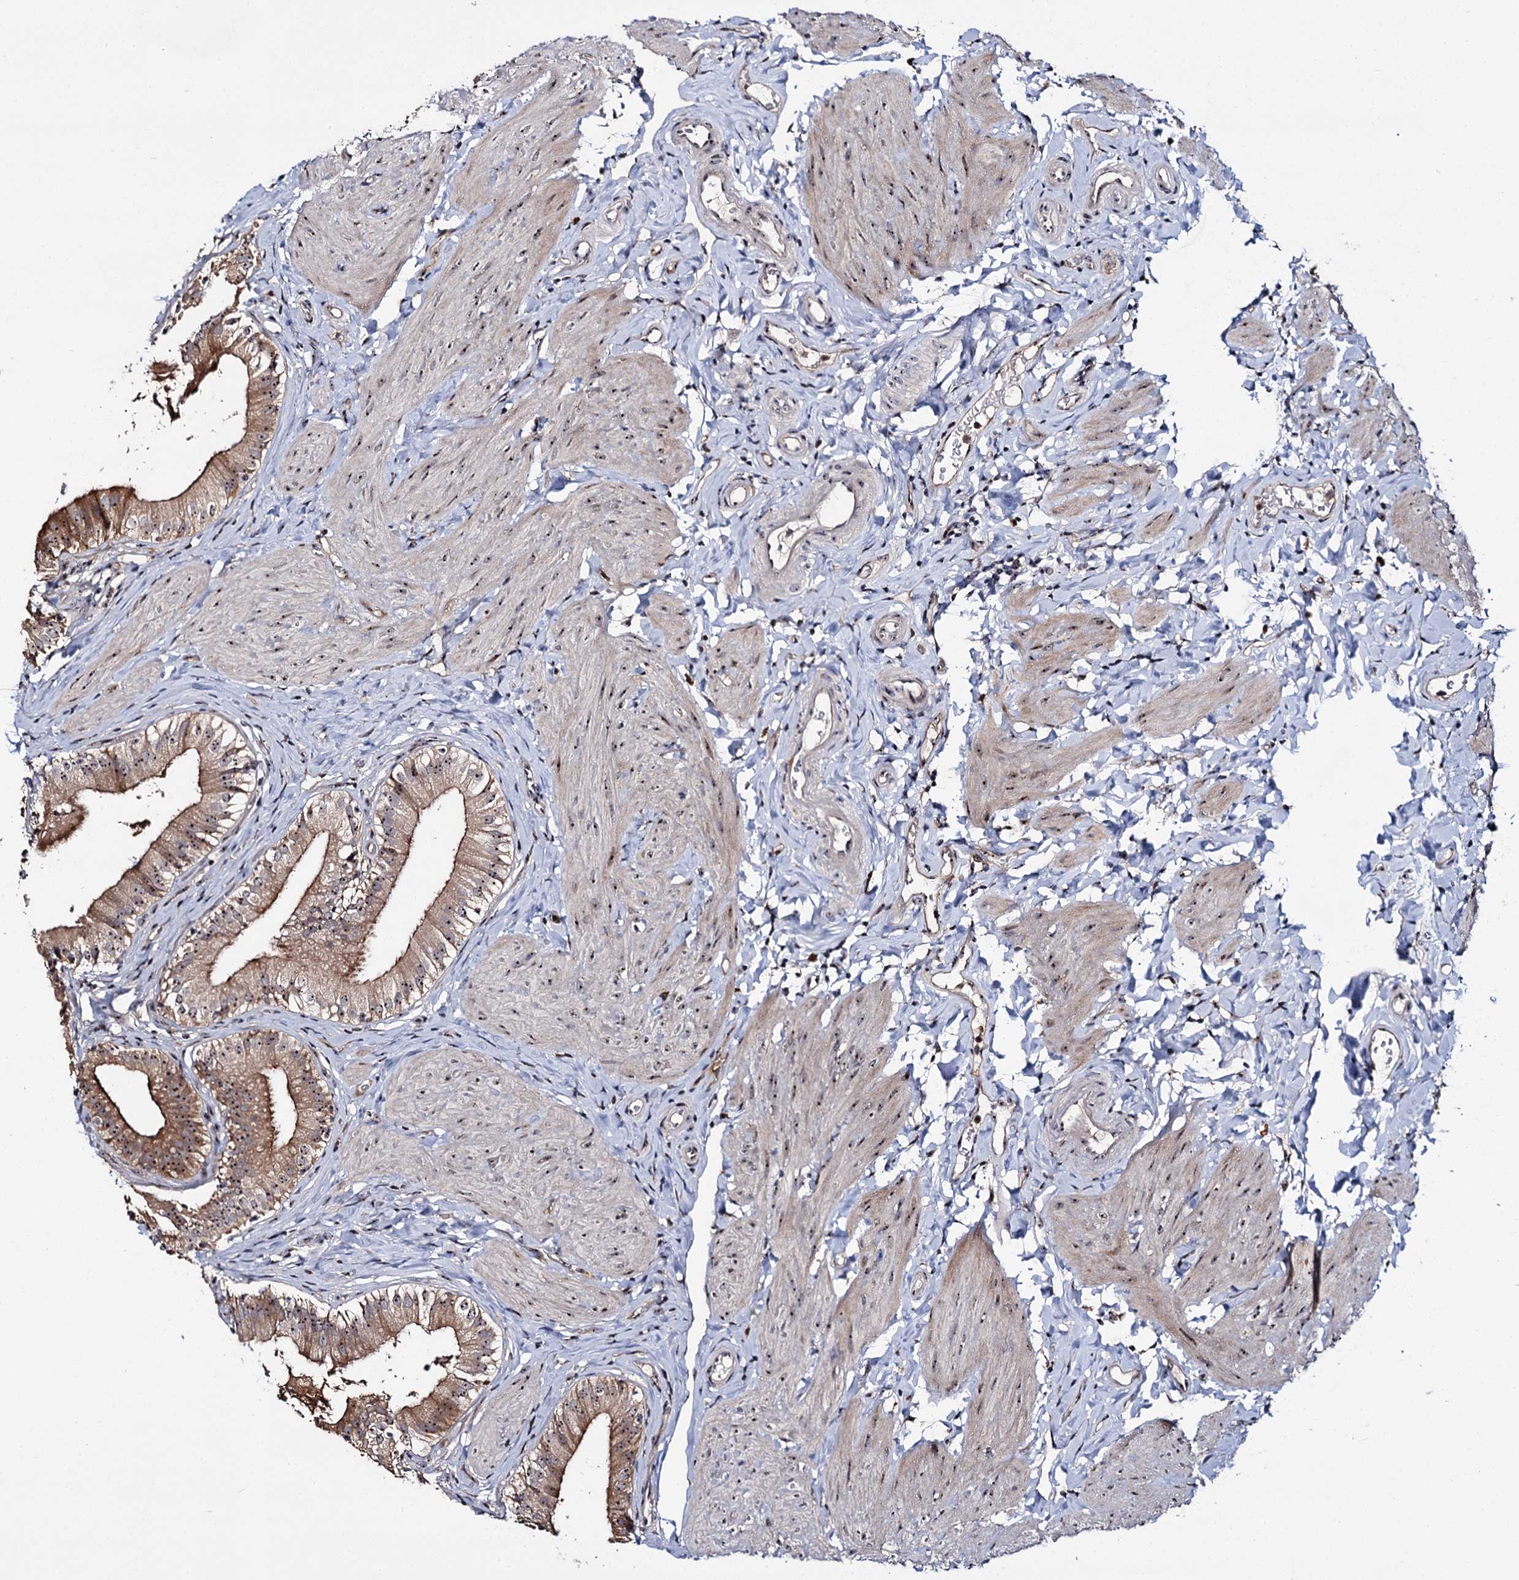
{"staining": {"intensity": "moderate", "quantity": ">75%", "location": "cytoplasmic/membranous,nuclear"}, "tissue": "gallbladder", "cell_type": "Glandular cells", "image_type": "normal", "snomed": [{"axis": "morphology", "description": "Normal tissue, NOS"}, {"axis": "topography", "description": "Gallbladder"}], "caption": "Moderate cytoplasmic/membranous,nuclear expression for a protein is identified in about >75% of glandular cells of unremarkable gallbladder using immunohistochemistry (IHC).", "gene": "SUPT20H", "patient": {"sex": "female", "age": 47}}